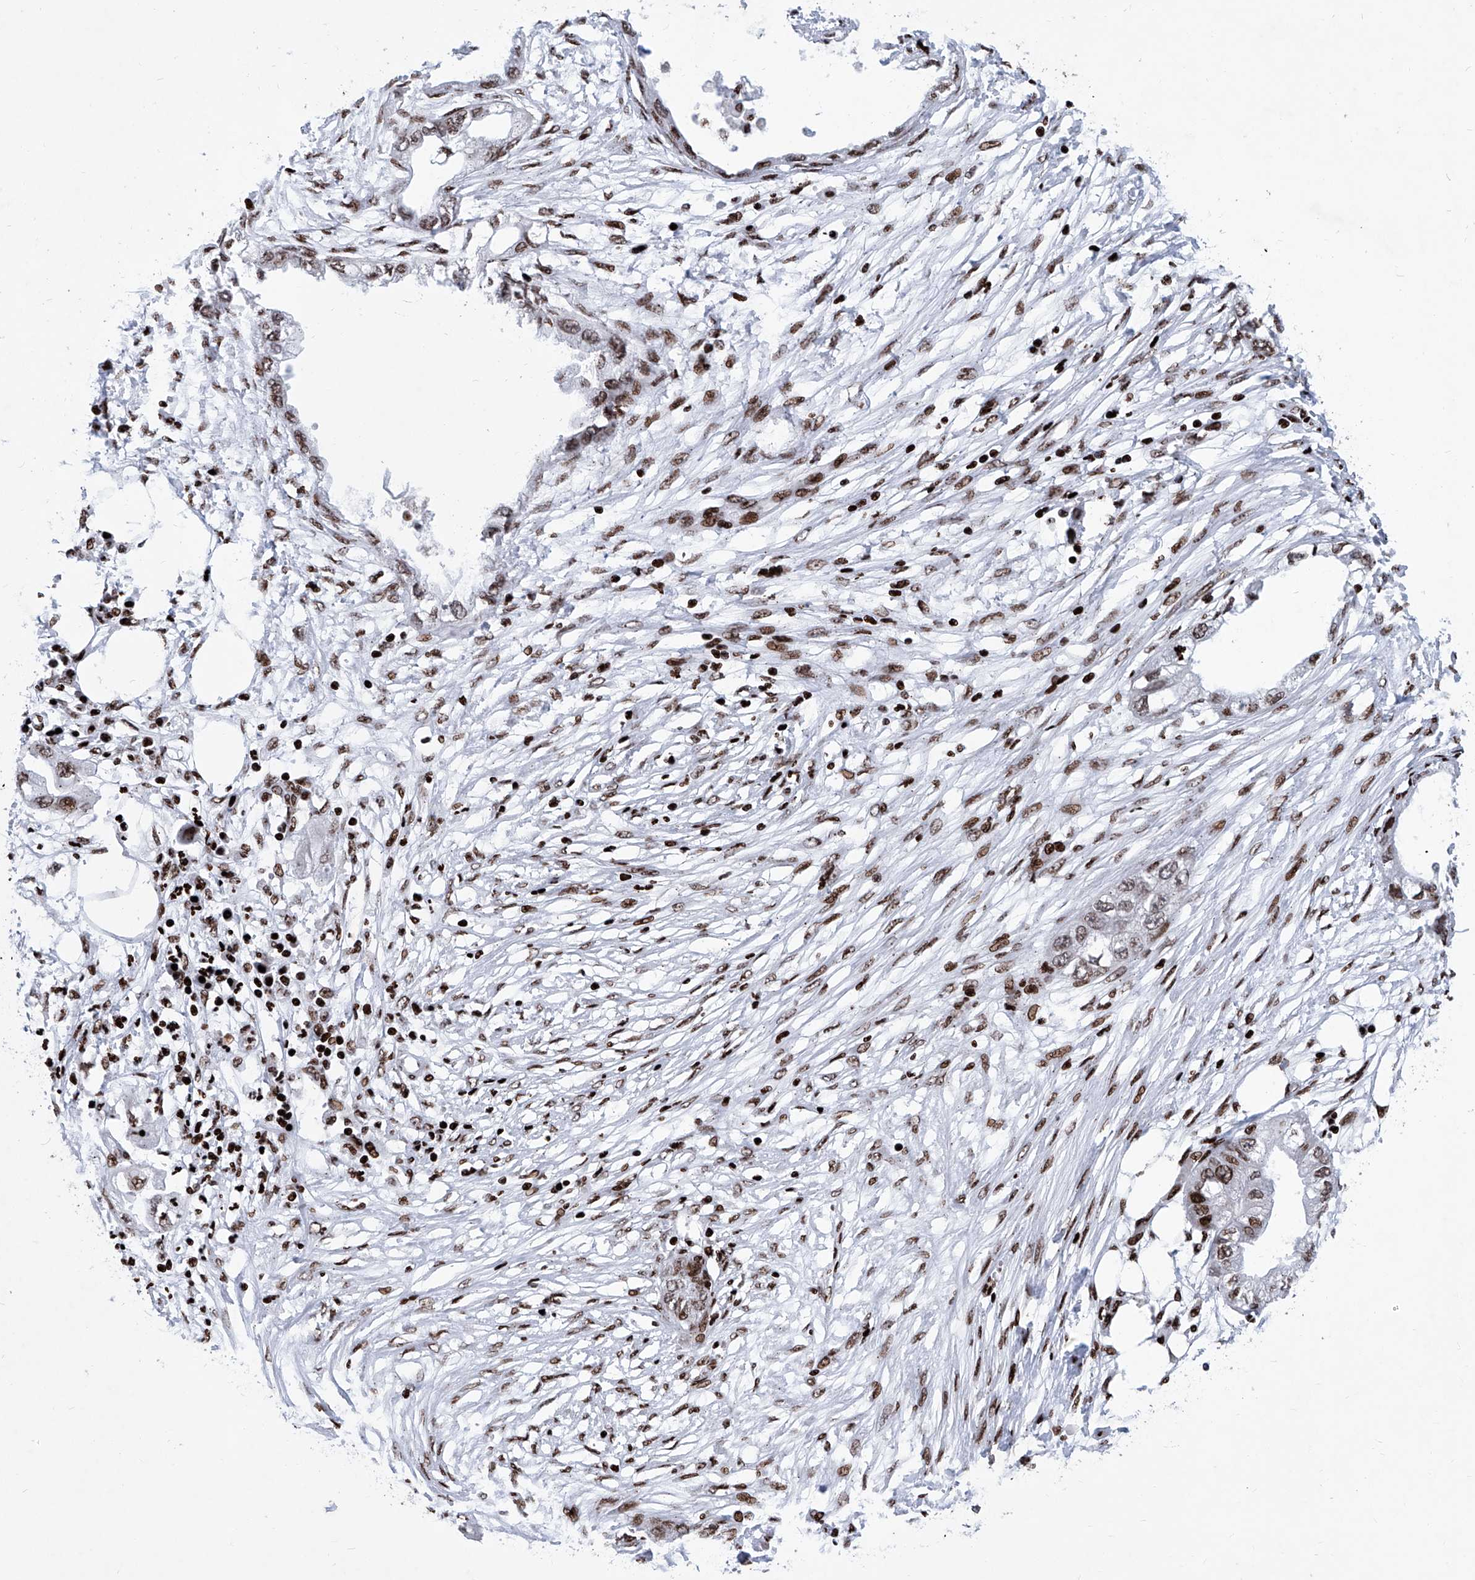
{"staining": {"intensity": "moderate", "quantity": "25%-75%", "location": "nuclear"}, "tissue": "endometrial cancer", "cell_type": "Tumor cells", "image_type": "cancer", "snomed": [{"axis": "morphology", "description": "Adenocarcinoma, NOS"}, {"axis": "morphology", "description": "Adenocarcinoma, metastatic, NOS"}, {"axis": "topography", "description": "Adipose tissue"}, {"axis": "topography", "description": "Endometrium"}], "caption": "Endometrial cancer tissue demonstrates moderate nuclear positivity in approximately 25%-75% of tumor cells, visualized by immunohistochemistry. The protein of interest is stained brown, and the nuclei are stained in blue (DAB IHC with brightfield microscopy, high magnification).", "gene": "HEY2", "patient": {"sex": "female", "age": 67}}